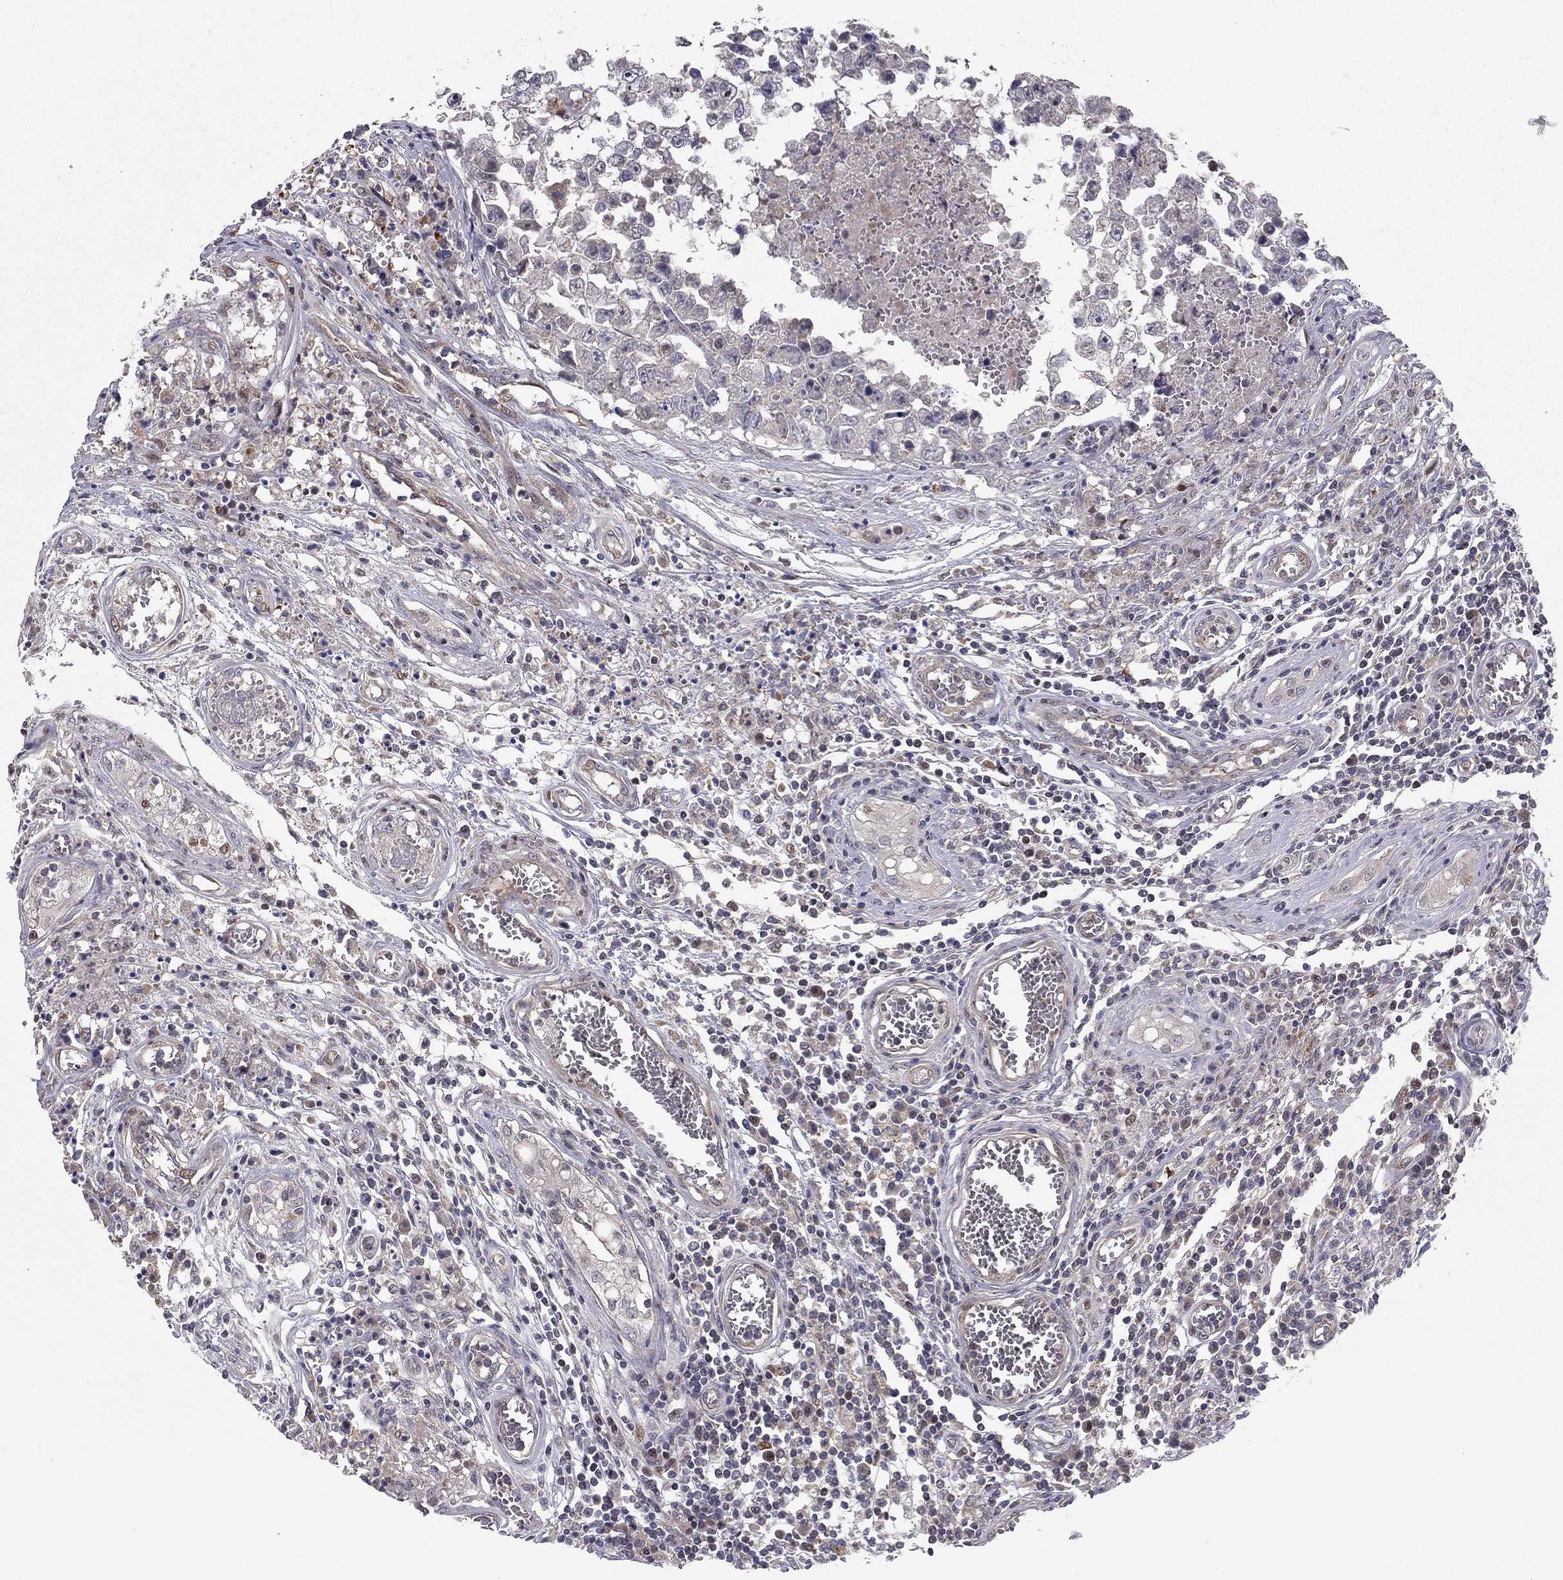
{"staining": {"intensity": "negative", "quantity": "none", "location": "none"}, "tissue": "testis cancer", "cell_type": "Tumor cells", "image_type": "cancer", "snomed": [{"axis": "morphology", "description": "Carcinoma, Embryonal, NOS"}, {"axis": "topography", "description": "Testis"}], "caption": "This image is of testis cancer (embryonal carcinoma) stained with IHC to label a protein in brown with the nuclei are counter-stained blue. There is no staining in tumor cells.", "gene": "DUSP7", "patient": {"sex": "male", "age": 36}}